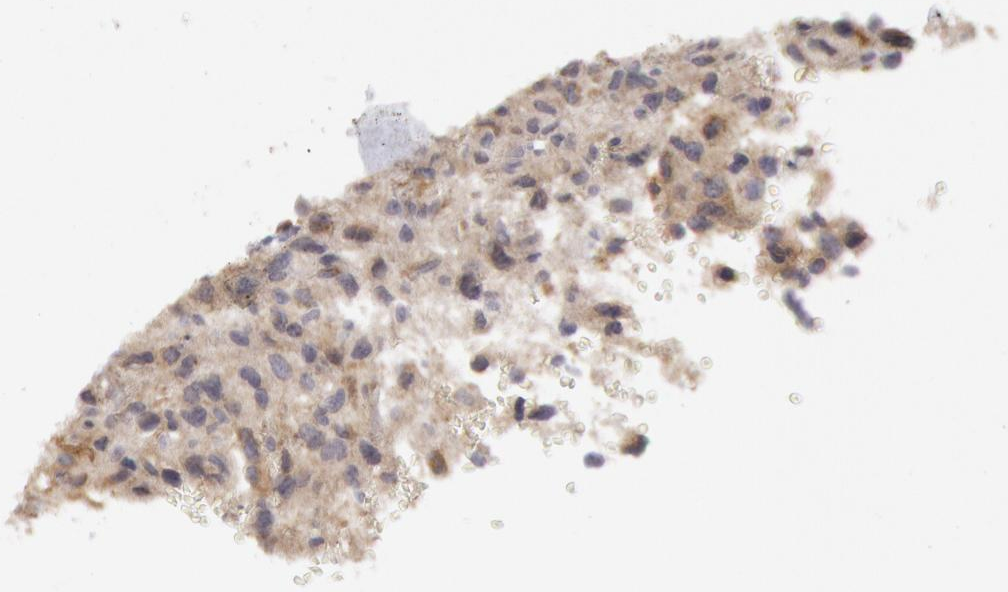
{"staining": {"intensity": "weak", "quantity": "25%-75%", "location": "cytoplasmic/membranous"}, "tissue": "glioma", "cell_type": "Tumor cells", "image_type": "cancer", "snomed": [{"axis": "morphology", "description": "Glioma, malignant, High grade"}, {"axis": "topography", "description": "Brain"}], "caption": "A histopathology image of malignant glioma (high-grade) stained for a protein demonstrates weak cytoplasmic/membranous brown staining in tumor cells. (DAB (3,3'-diaminobenzidine) IHC with brightfield microscopy, high magnification).", "gene": "JOSD1", "patient": {"sex": "female", "age": 60}}